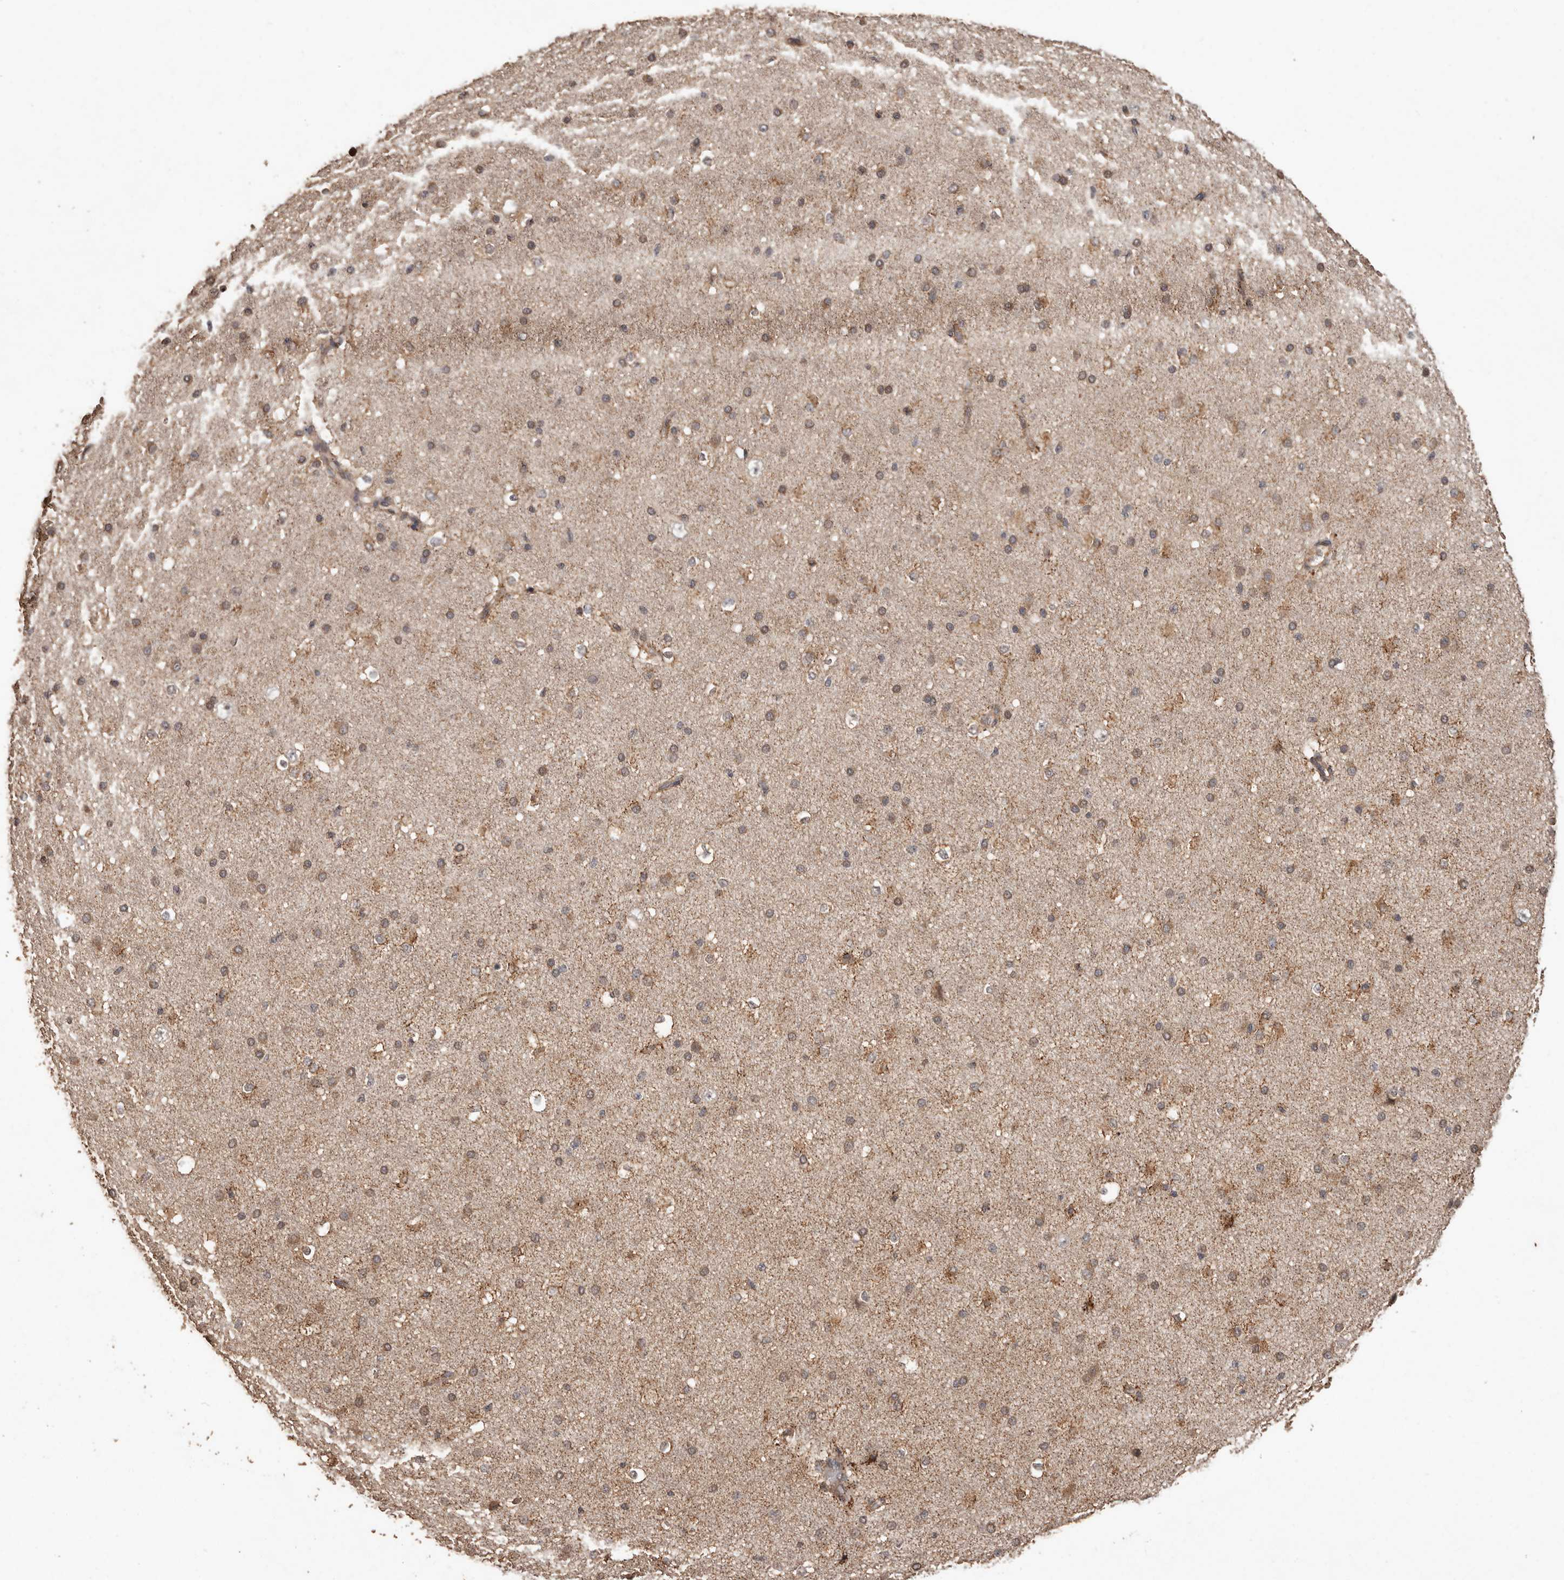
{"staining": {"intensity": "moderate", "quantity": ">75%", "location": "cytoplasmic/membranous"}, "tissue": "cerebral cortex", "cell_type": "Endothelial cells", "image_type": "normal", "snomed": [{"axis": "morphology", "description": "Normal tissue, NOS"}, {"axis": "morphology", "description": "Developmental malformation"}, {"axis": "topography", "description": "Cerebral cortex"}], "caption": "Protein staining by immunohistochemistry (IHC) reveals moderate cytoplasmic/membranous staining in about >75% of endothelial cells in normal cerebral cortex.", "gene": "RWDD1", "patient": {"sex": "female", "age": 30}}